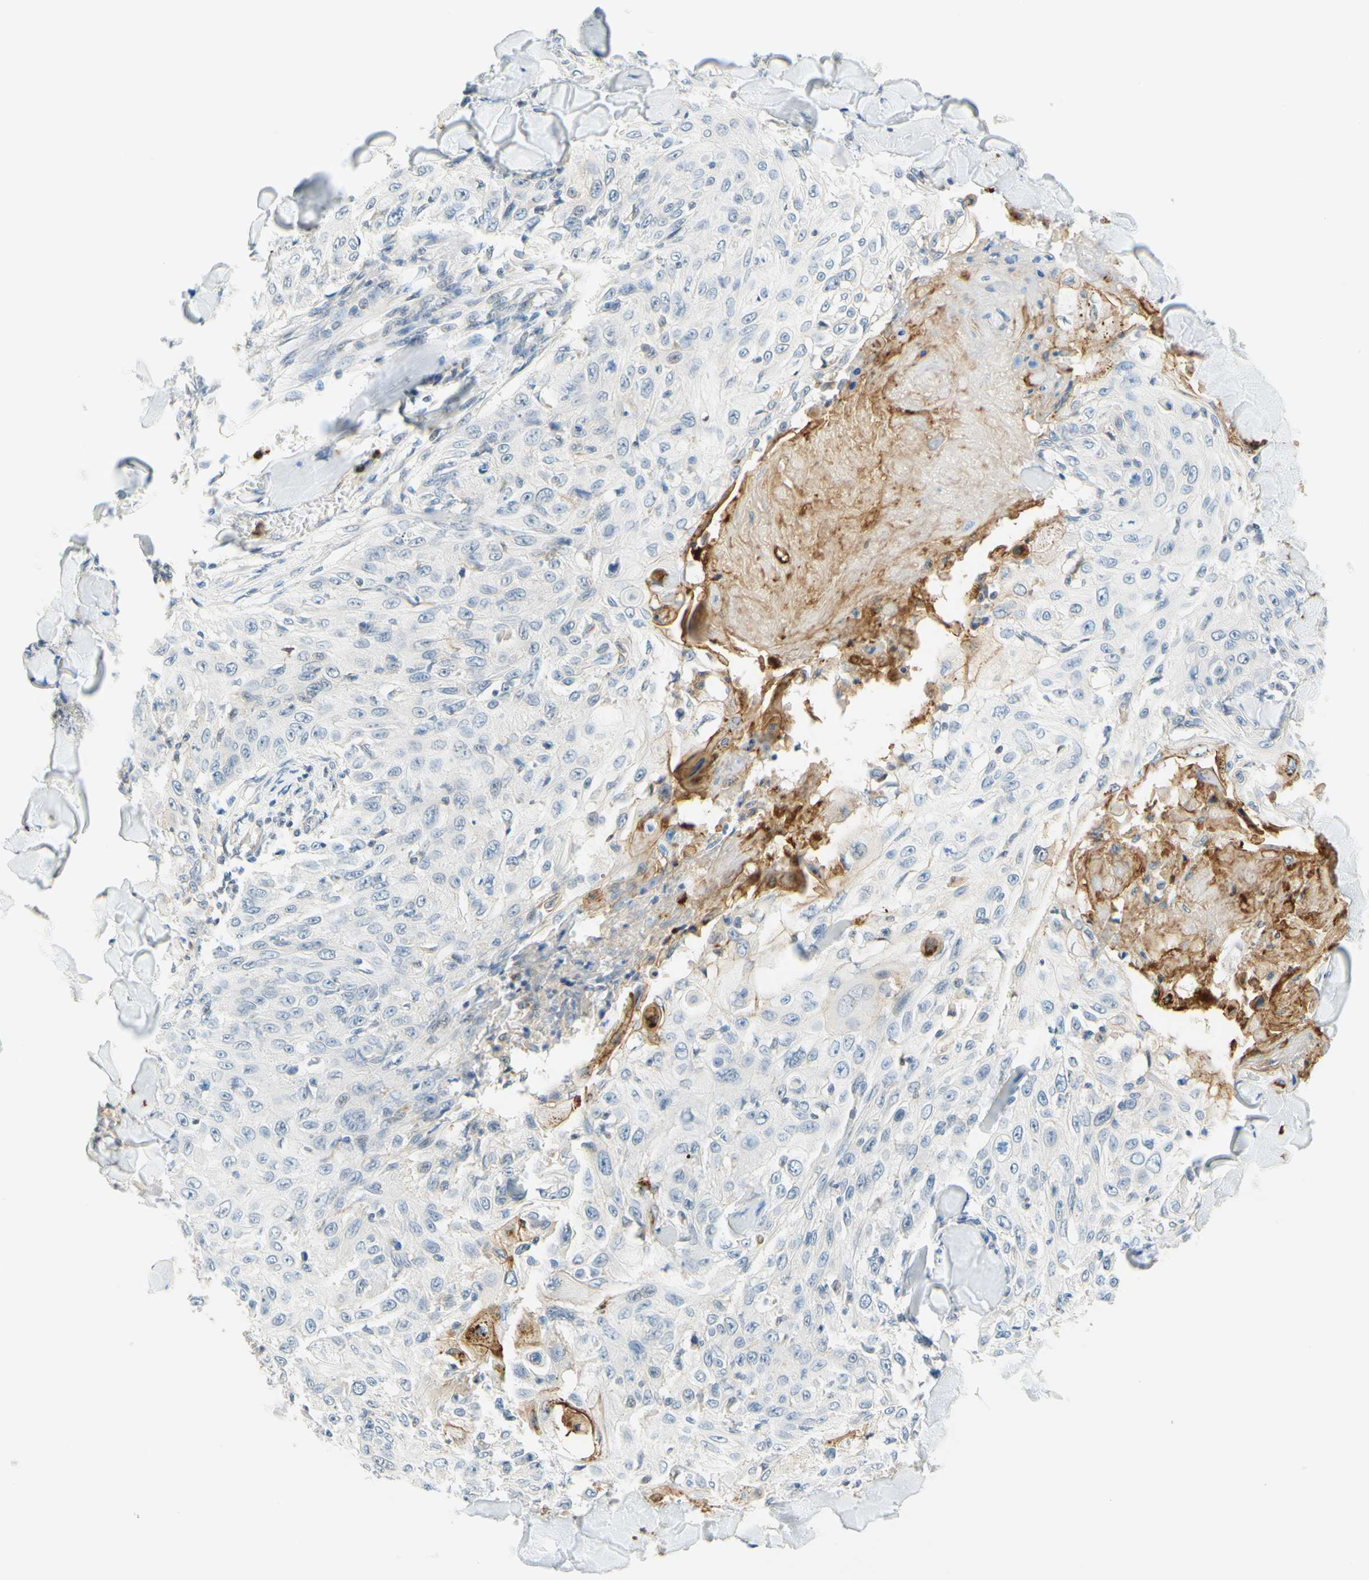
{"staining": {"intensity": "negative", "quantity": "none", "location": "none"}, "tissue": "skin cancer", "cell_type": "Tumor cells", "image_type": "cancer", "snomed": [{"axis": "morphology", "description": "Squamous cell carcinoma, NOS"}, {"axis": "topography", "description": "Skin"}], "caption": "Immunohistochemical staining of skin cancer (squamous cell carcinoma) shows no significant staining in tumor cells. (Stains: DAB (3,3'-diaminobenzidine) immunohistochemistry (IHC) with hematoxylin counter stain, Microscopy: brightfield microscopy at high magnification).", "gene": "TREM2", "patient": {"sex": "male", "age": 86}}